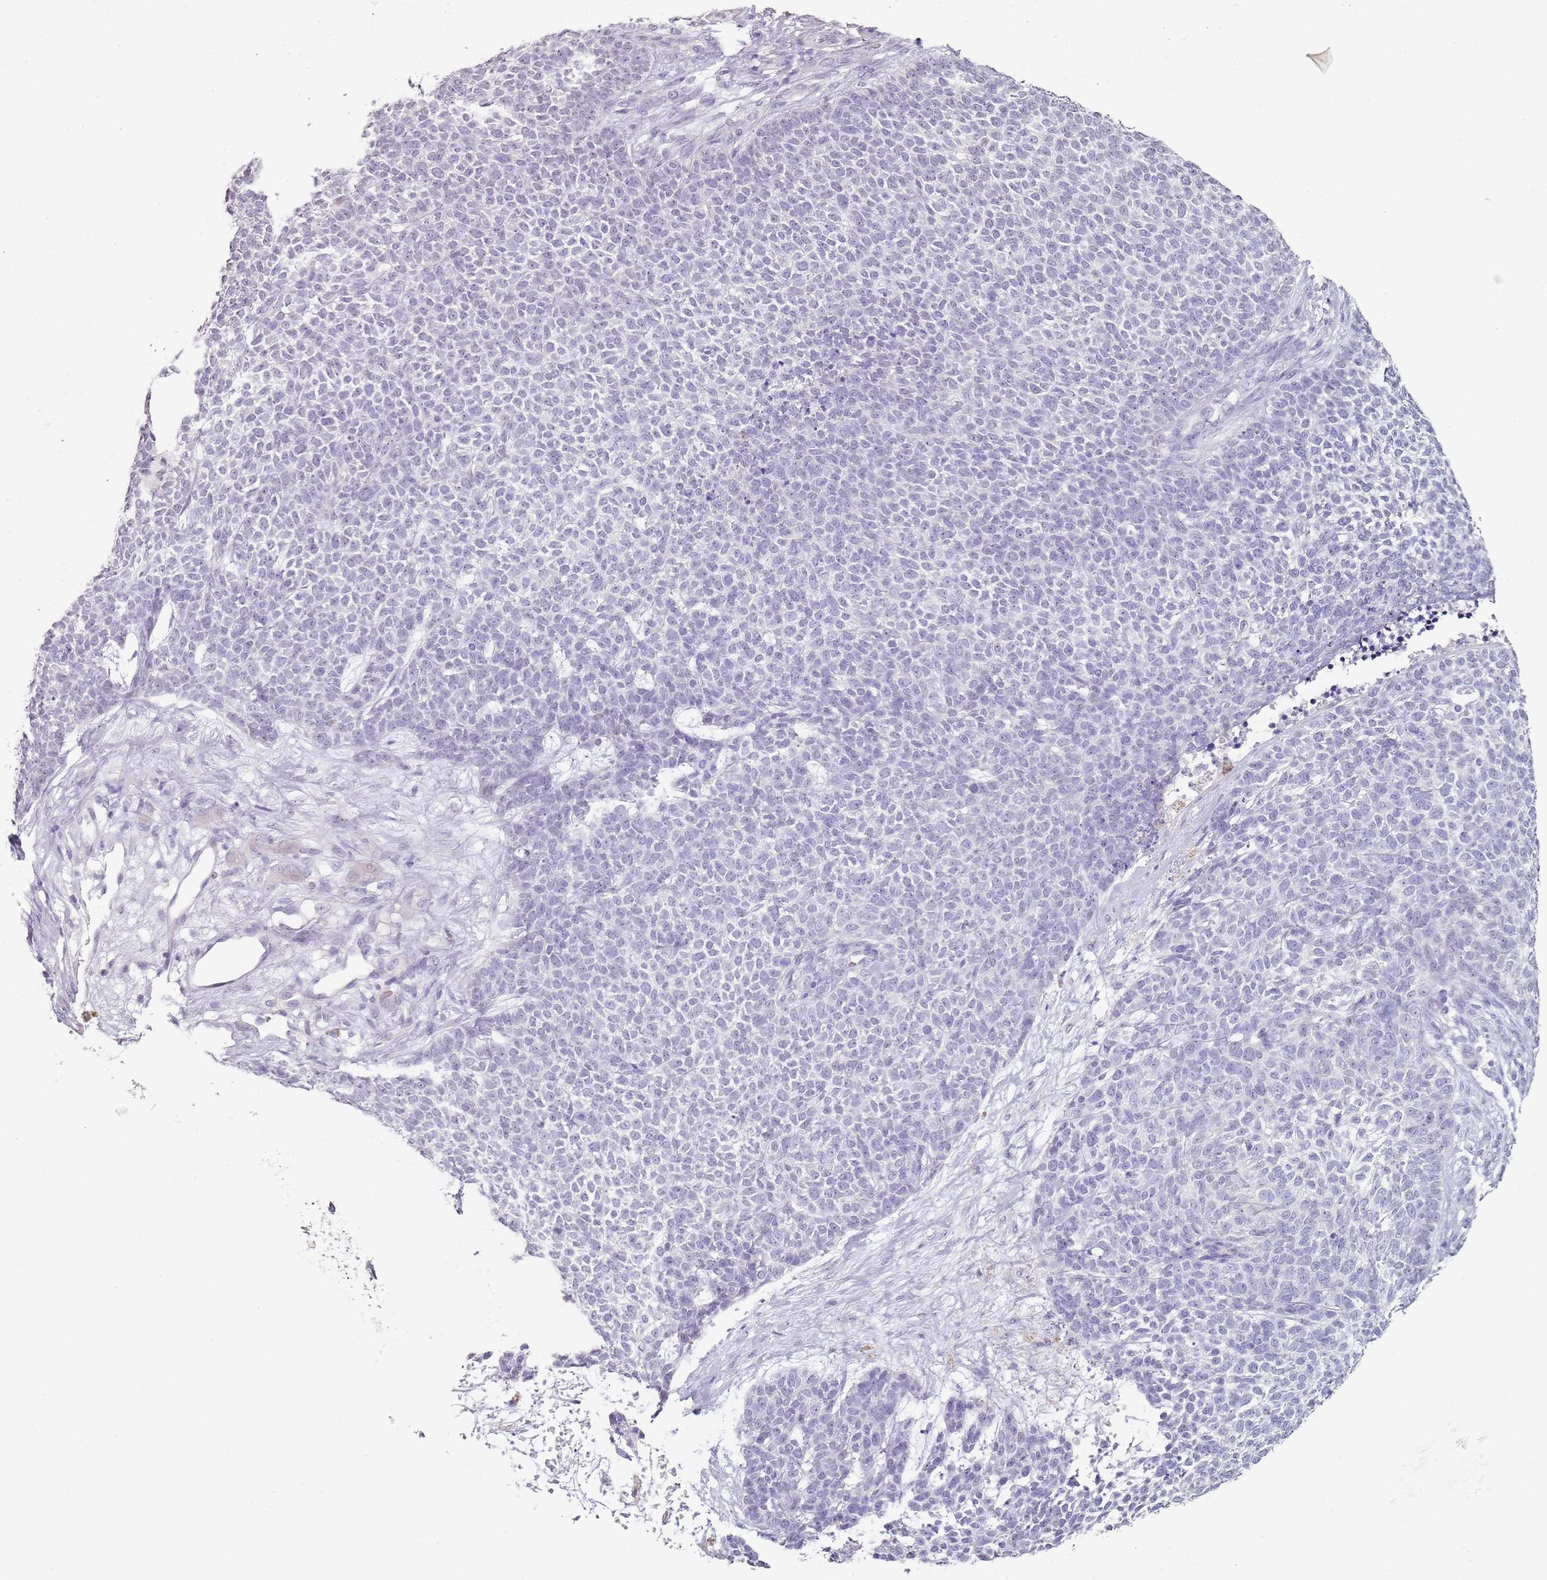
{"staining": {"intensity": "negative", "quantity": "none", "location": "none"}, "tissue": "skin cancer", "cell_type": "Tumor cells", "image_type": "cancer", "snomed": [{"axis": "morphology", "description": "Basal cell carcinoma"}, {"axis": "topography", "description": "Skin"}], "caption": "DAB (3,3'-diaminobenzidine) immunohistochemical staining of basal cell carcinoma (skin) shows no significant expression in tumor cells.", "gene": "DNAH11", "patient": {"sex": "female", "age": 84}}